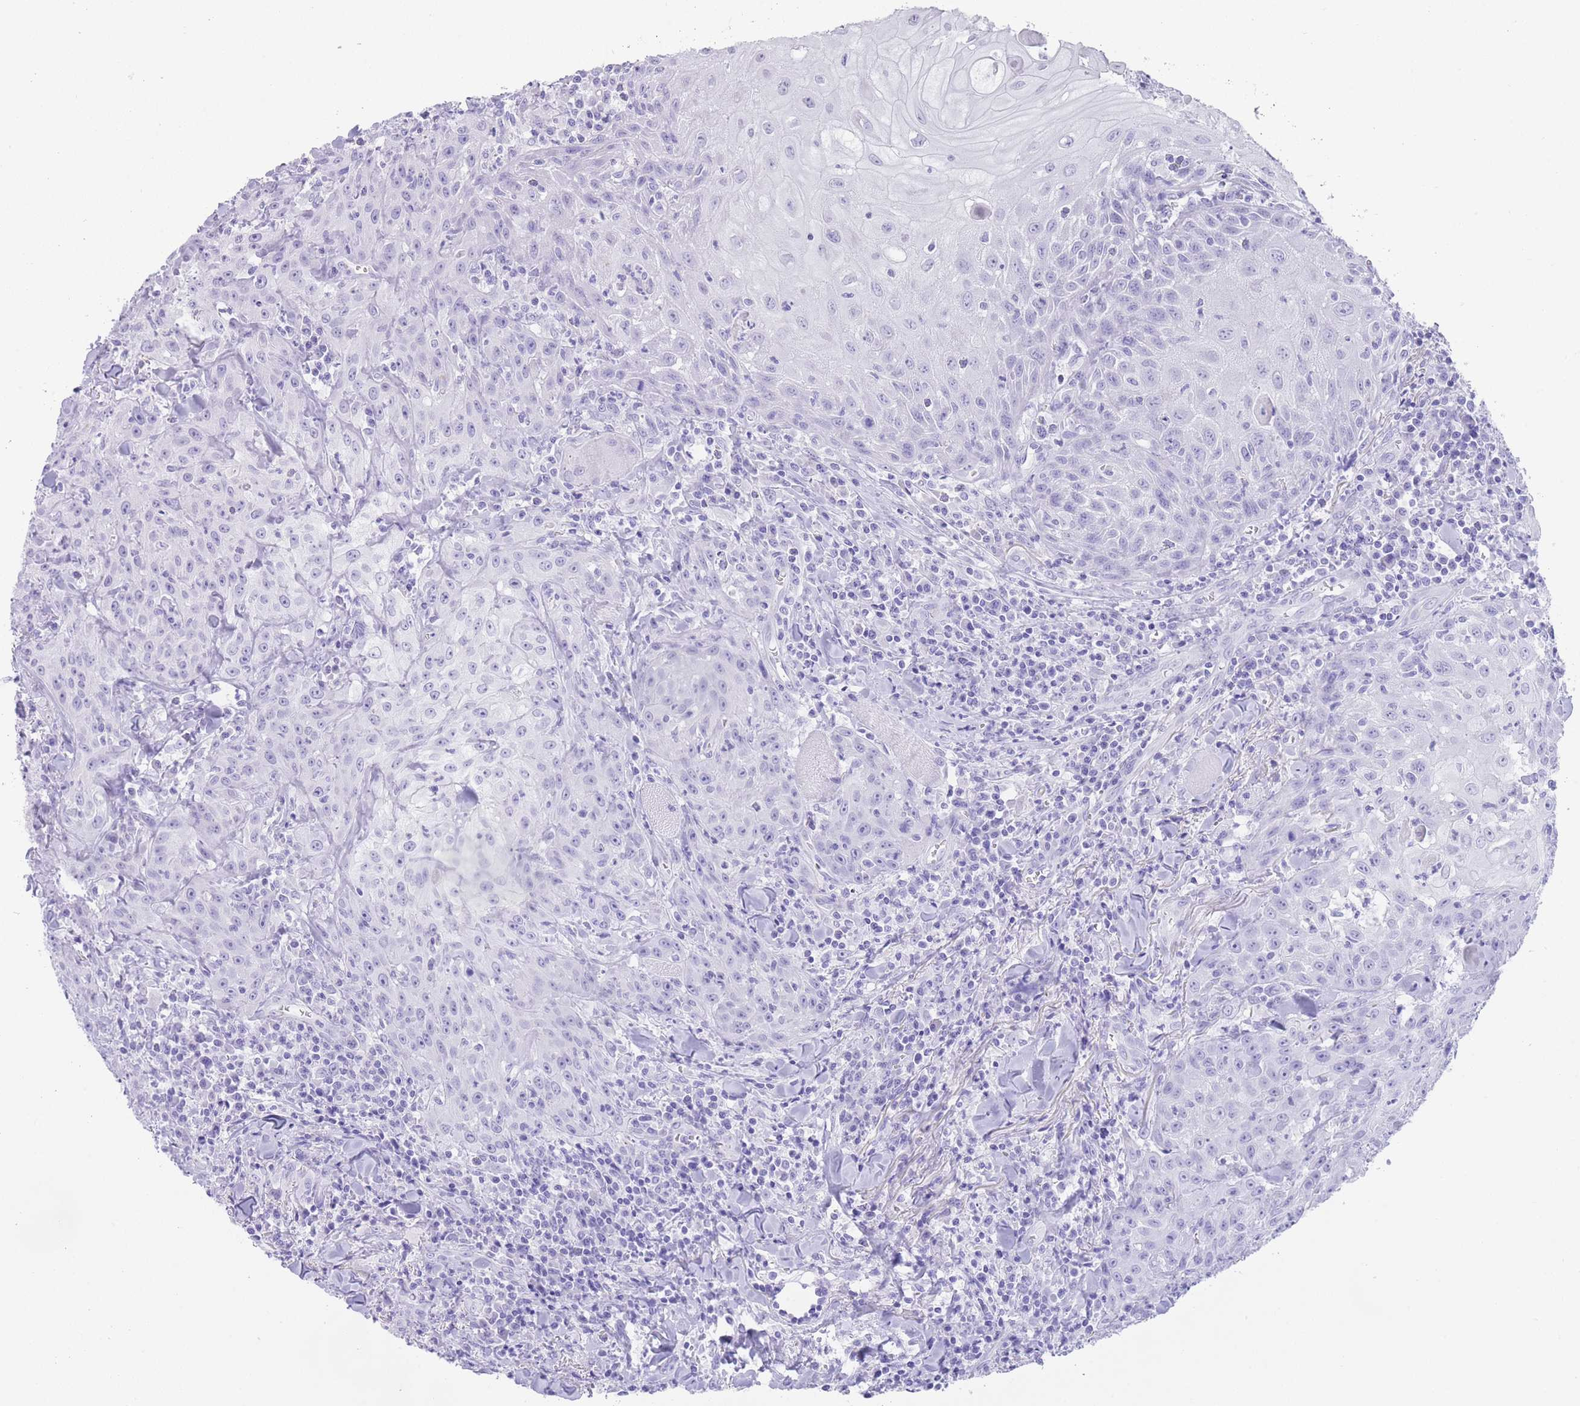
{"staining": {"intensity": "negative", "quantity": "none", "location": "none"}, "tissue": "head and neck cancer", "cell_type": "Tumor cells", "image_type": "cancer", "snomed": [{"axis": "morphology", "description": "Normal tissue, NOS"}, {"axis": "morphology", "description": "Squamous cell carcinoma, NOS"}, {"axis": "topography", "description": "Oral tissue"}, {"axis": "topography", "description": "Head-Neck"}], "caption": "High magnification brightfield microscopy of head and neck cancer stained with DAB (3,3'-diaminobenzidine) (brown) and counterstained with hematoxylin (blue): tumor cells show no significant positivity.", "gene": "ELOA2", "patient": {"sex": "female", "age": 70}}